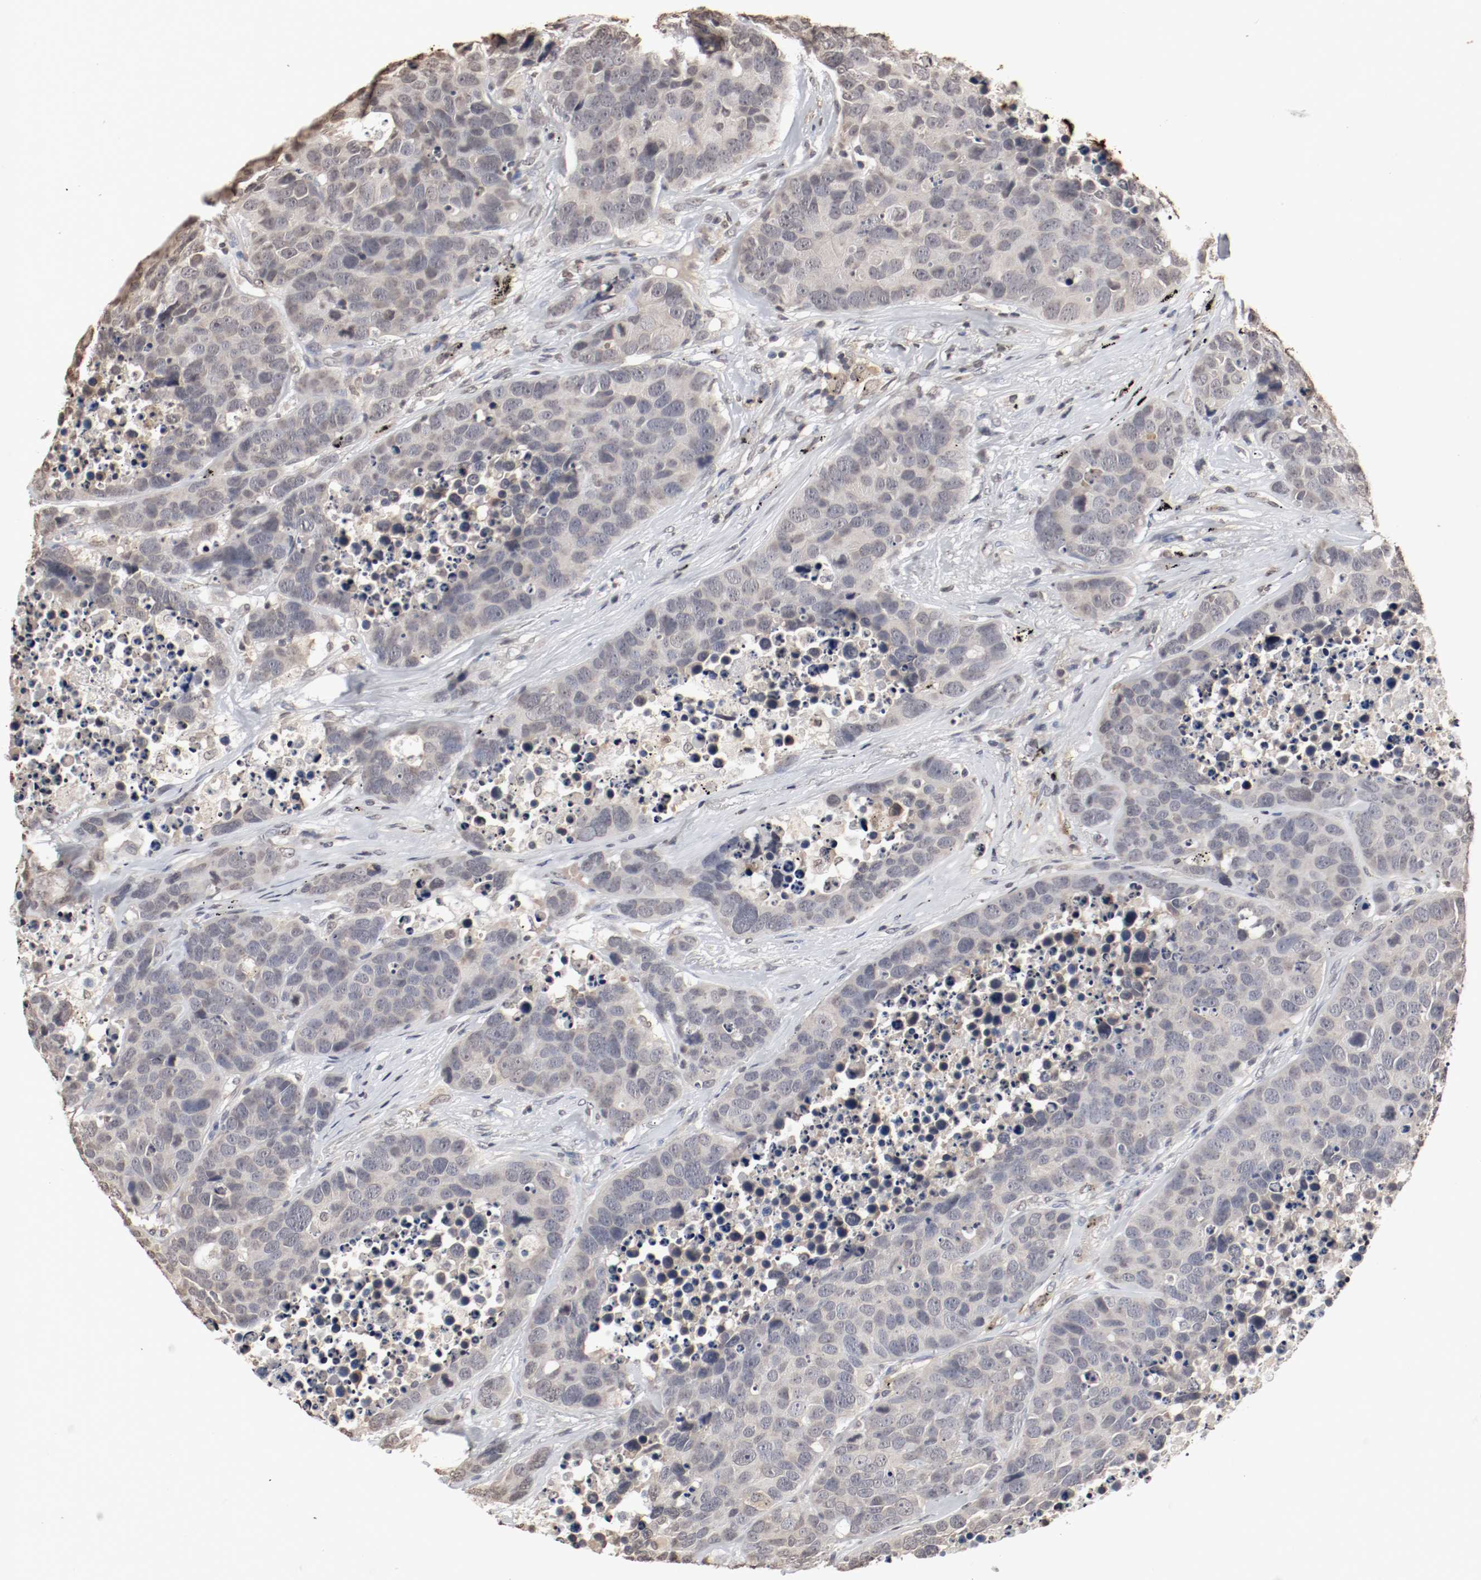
{"staining": {"intensity": "weak", "quantity": "25%-75%", "location": "cytoplasmic/membranous"}, "tissue": "carcinoid", "cell_type": "Tumor cells", "image_type": "cancer", "snomed": [{"axis": "morphology", "description": "Carcinoid, malignant, NOS"}, {"axis": "topography", "description": "Lung"}], "caption": "A histopathology image showing weak cytoplasmic/membranous staining in about 25%-75% of tumor cells in carcinoid (malignant), as visualized by brown immunohistochemical staining.", "gene": "WASL", "patient": {"sex": "male", "age": 60}}